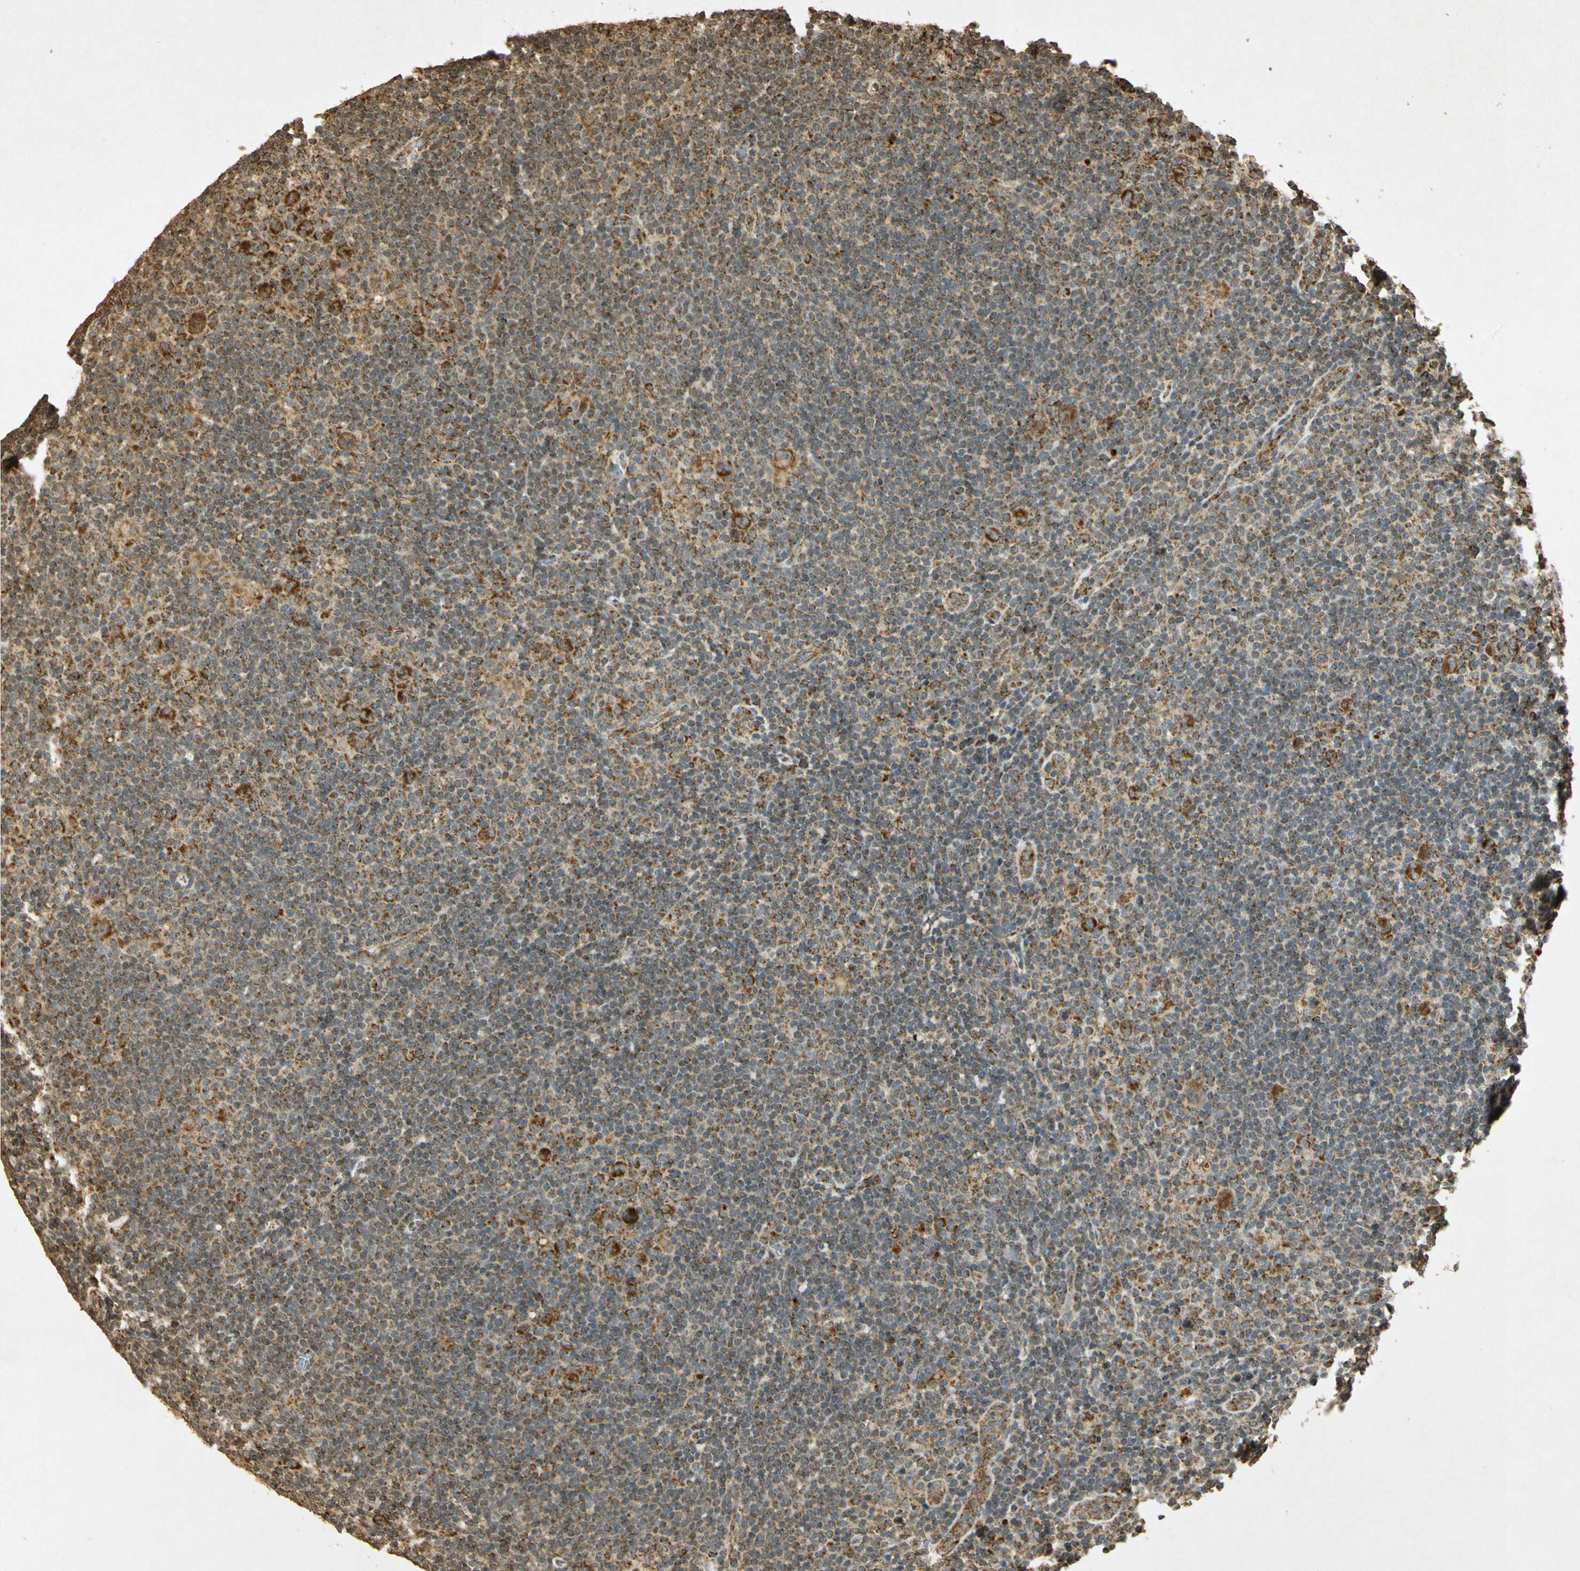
{"staining": {"intensity": "moderate", "quantity": ">75%", "location": "cytoplasmic/membranous"}, "tissue": "lymphoma", "cell_type": "Tumor cells", "image_type": "cancer", "snomed": [{"axis": "morphology", "description": "Hodgkin's disease, NOS"}, {"axis": "topography", "description": "Lymph node"}], "caption": "Immunohistochemical staining of human lymphoma reveals medium levels of moderate cytoplasmic/membranous staining in approximately >75% of tumor cells. (DAB (3,3'-diaminobenzidine) IHC, brown staining for protein, blue staining for nuclei).", "gene": "PRDX3", "patient": {"sex": "female", "age": 57}}